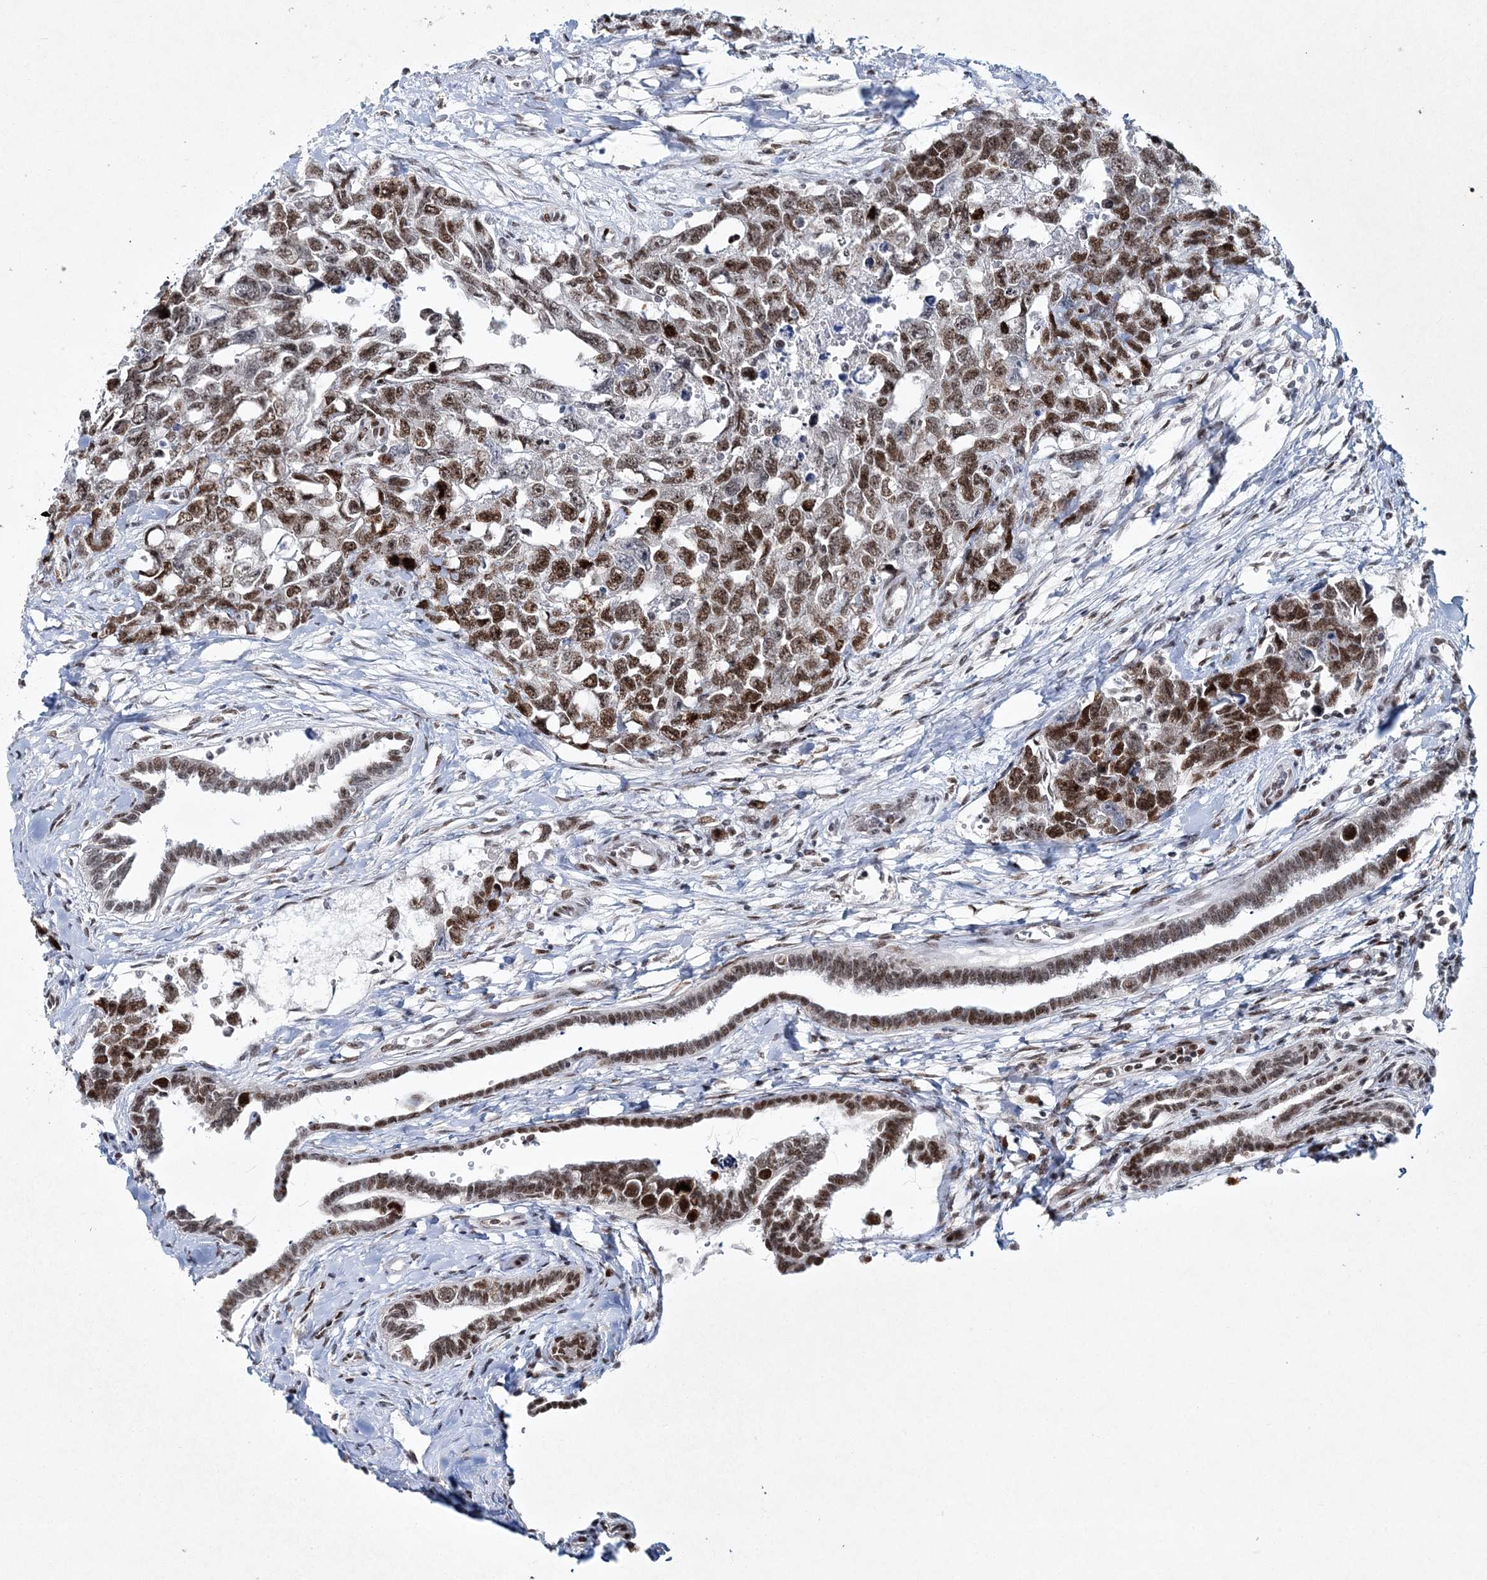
{"staining": {"intensity": "moderate", "quantity": ">75%", "location": "nuclear"}, "tissue": "testis cancer", "cell_type": "Tumor cells", "image_type": "cancer", "snomed": [{"axis": "morphology", "description": "Carcinoma, Embryonal, NOS"}, {"axis": "topography", "description": "Testis"}], "caption": "This is a micrograph of IHC staining of embryonal carcinoma (testis), which shows moderate positivity in the nuclear of tumor cells.", "gene": "LRRFIP2", "patient": {"sex": "male", "age": 31}}